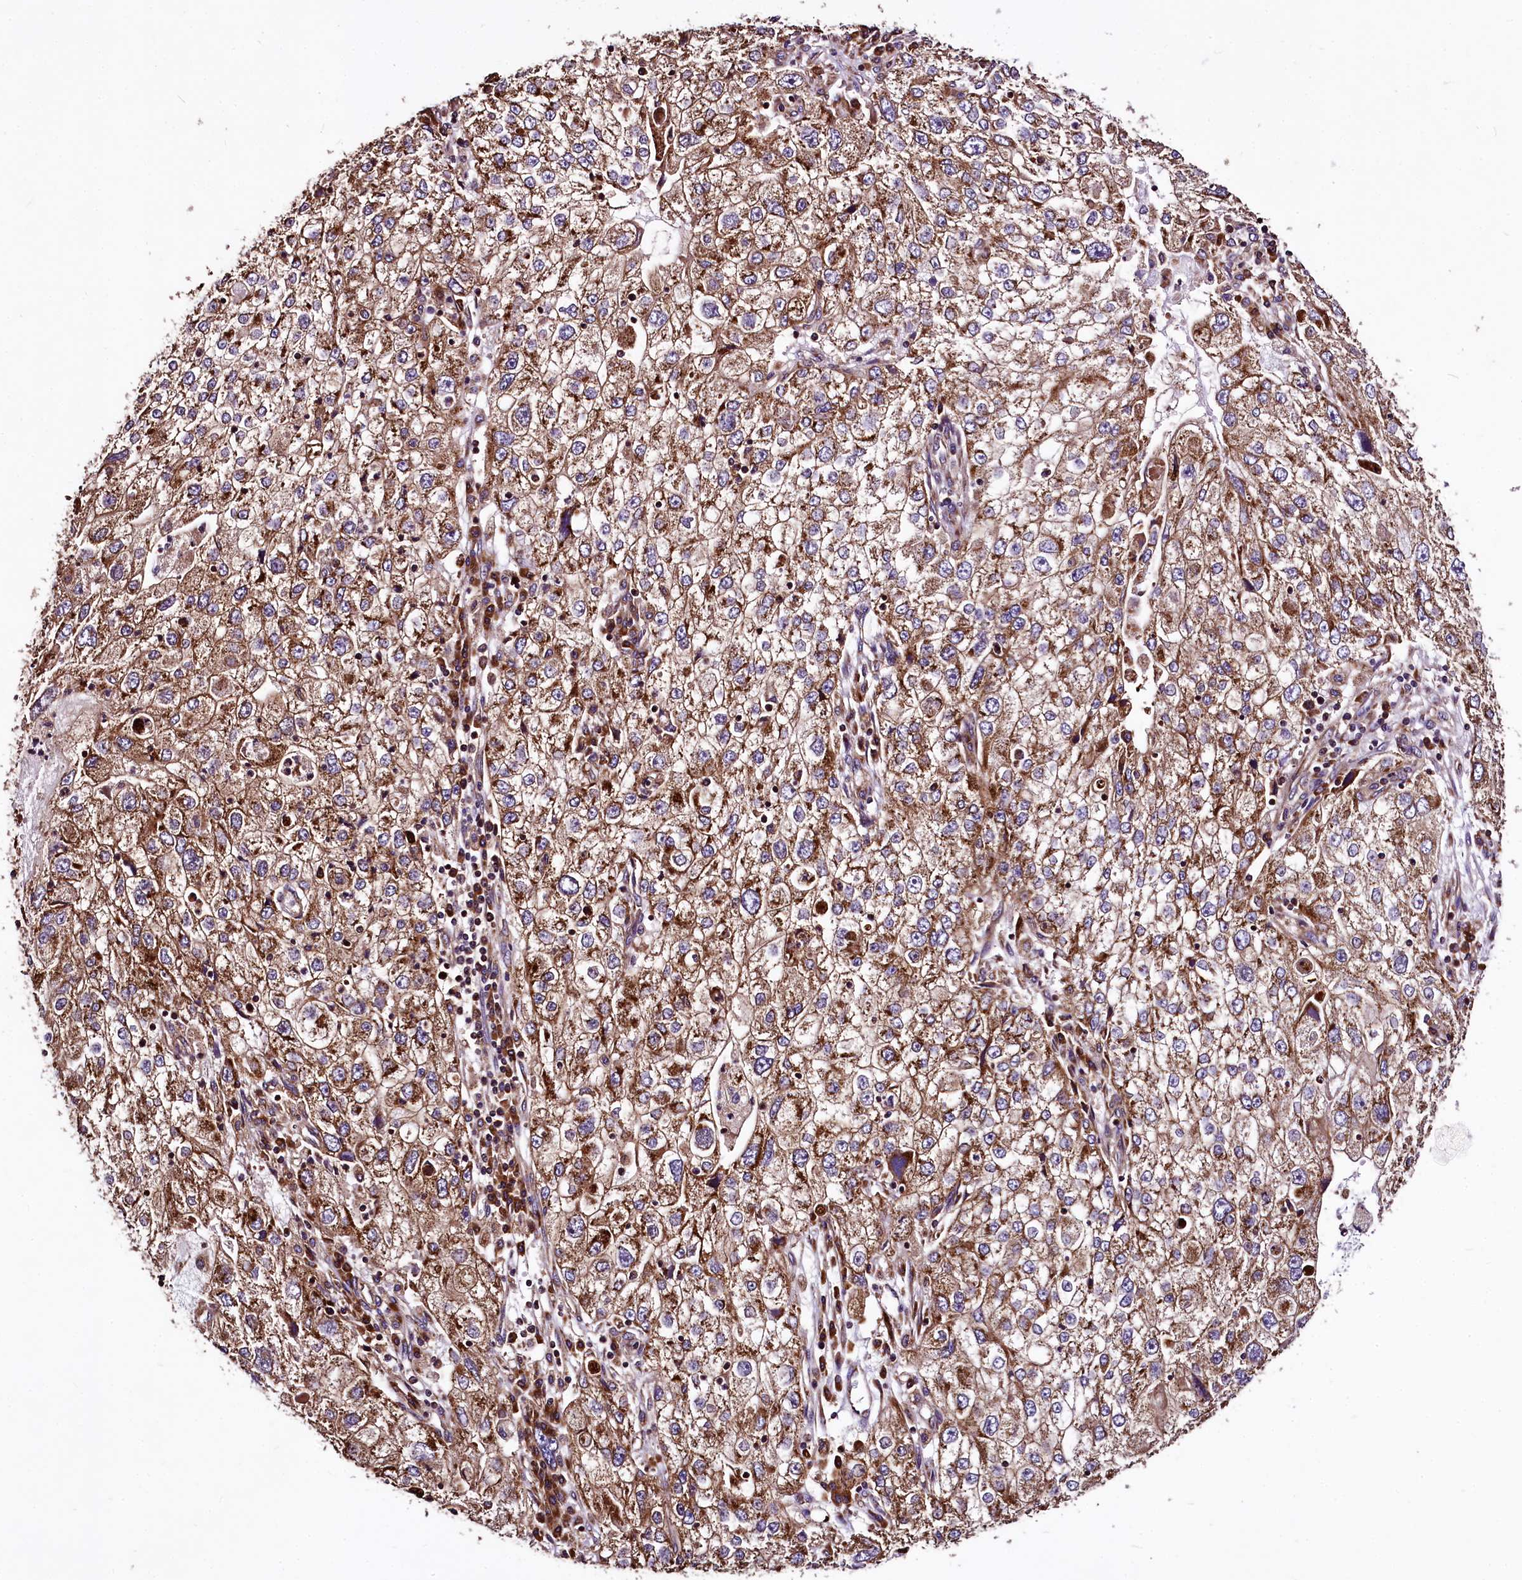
{"staining": {"intensity": "strong", "quantity": ">75%", "location": "cytoplasmic/membranous"}, "tissue": "endometrial cancer", "cell_type": "Tumor cells", "image_type": "cancer", "snomed": [{"axis": "morphology", "description": "Adenocarcinoma, NOS"}, {"axis": "topography", "description": "Endometrium"}], "caption": "Immunohistochemical staining of human endometrial cancer (adenocarcinoma) demonstrates strong cytoplasmic/membranous protein expression in approximately >75% of tumor cells. Using DAB (3,3'-diaminobenzidine) (brown) and hematoxylin (blue) stains, captured at high magnification using brightfield microscopy.", "gene": "LRSAM1", "patient": {"sex": "female", "age": 49}}